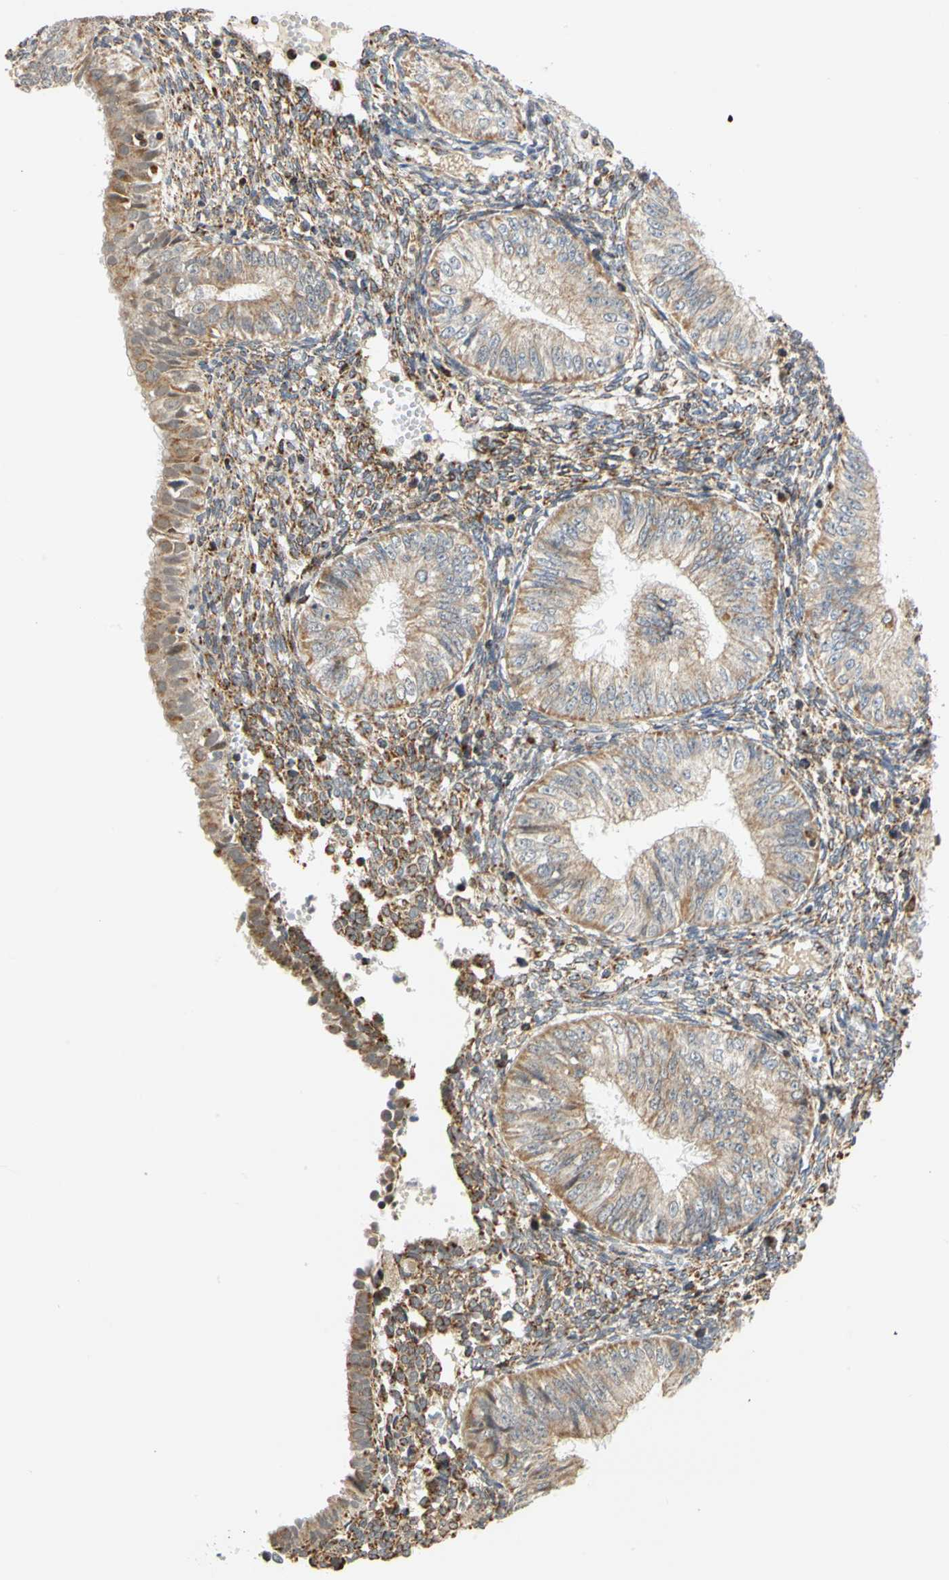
{"staining": {"intensity": "weak", "quantity": ">75%", "location": "cytoplasmic/membranous"}, "tissue": "endometrial cancer", "cell_type": "Tumor cells", "image_type": "cancer", "snomed": [{"axis": "morphology", "description": "Normal tissue, NOS"}, {"axis": "morphology", "description": "Adenocarcinoma, NOS"}, {"axis": "topography", "description": "Endometrium"}], "caption": "Endometrial cancer stained with a protein marker demonstrates weak staining in tumor cells.", "gene": "SFXN3", "patient": {"sex": "female", "age": 53}}